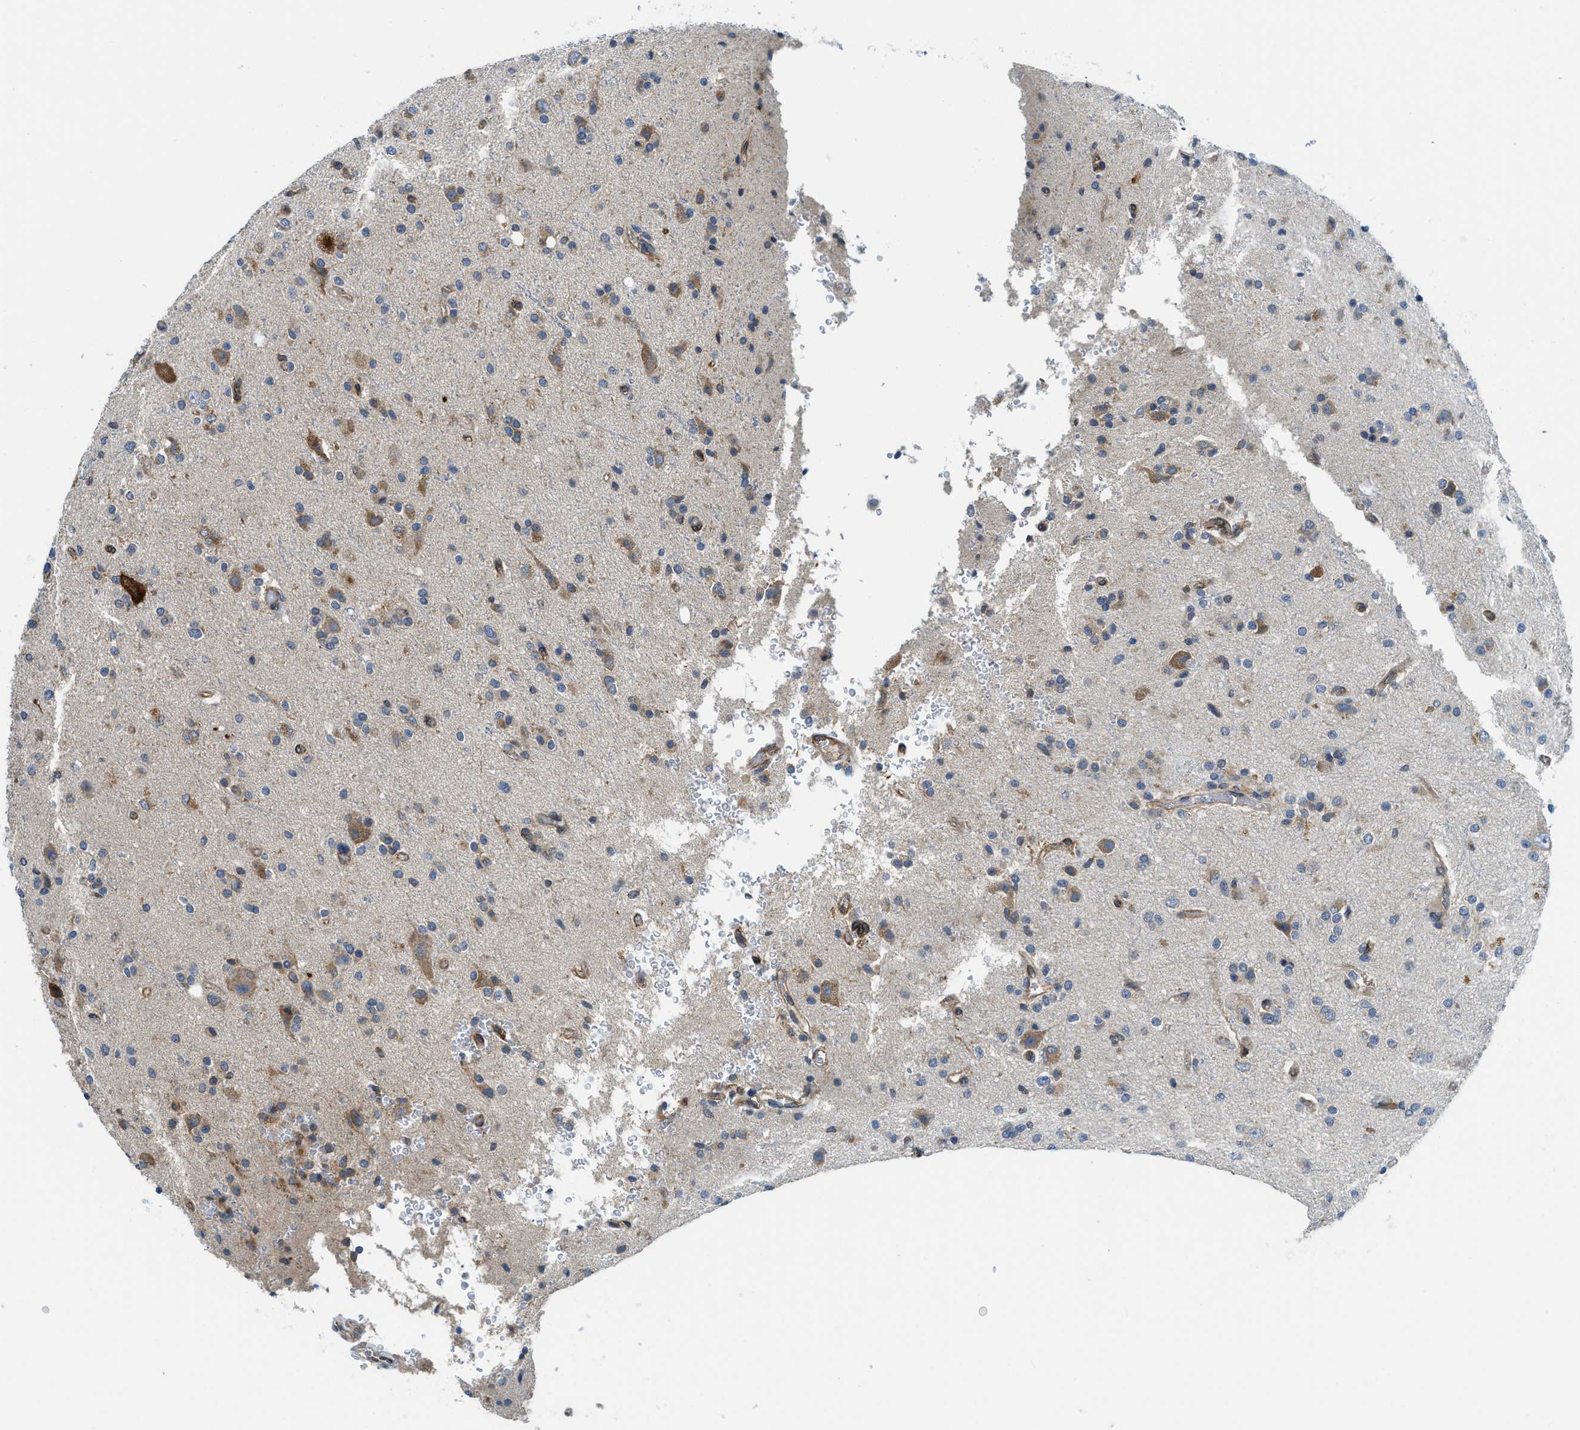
{"staining": {"intensity": "moderate", "quantity": "<25%", "location": "cytoplasmic/membranous"}, "tissue": "glioma", "cell_type": "Tumor cells", "image_type": "cancer", "snomed": [{"axis": "morphology", "description": "Glioma, malignant, High grade"}, {"axis": "topography", "description": "Brain"}], "caption": "About <25% of tumor cells in human glioma display moderate cytoplasmic/membranous protein staining as visualized by brown immunohistochemical staining.", "gene": "BCAP31", "patient": {"sex": "male", "age": 47}}